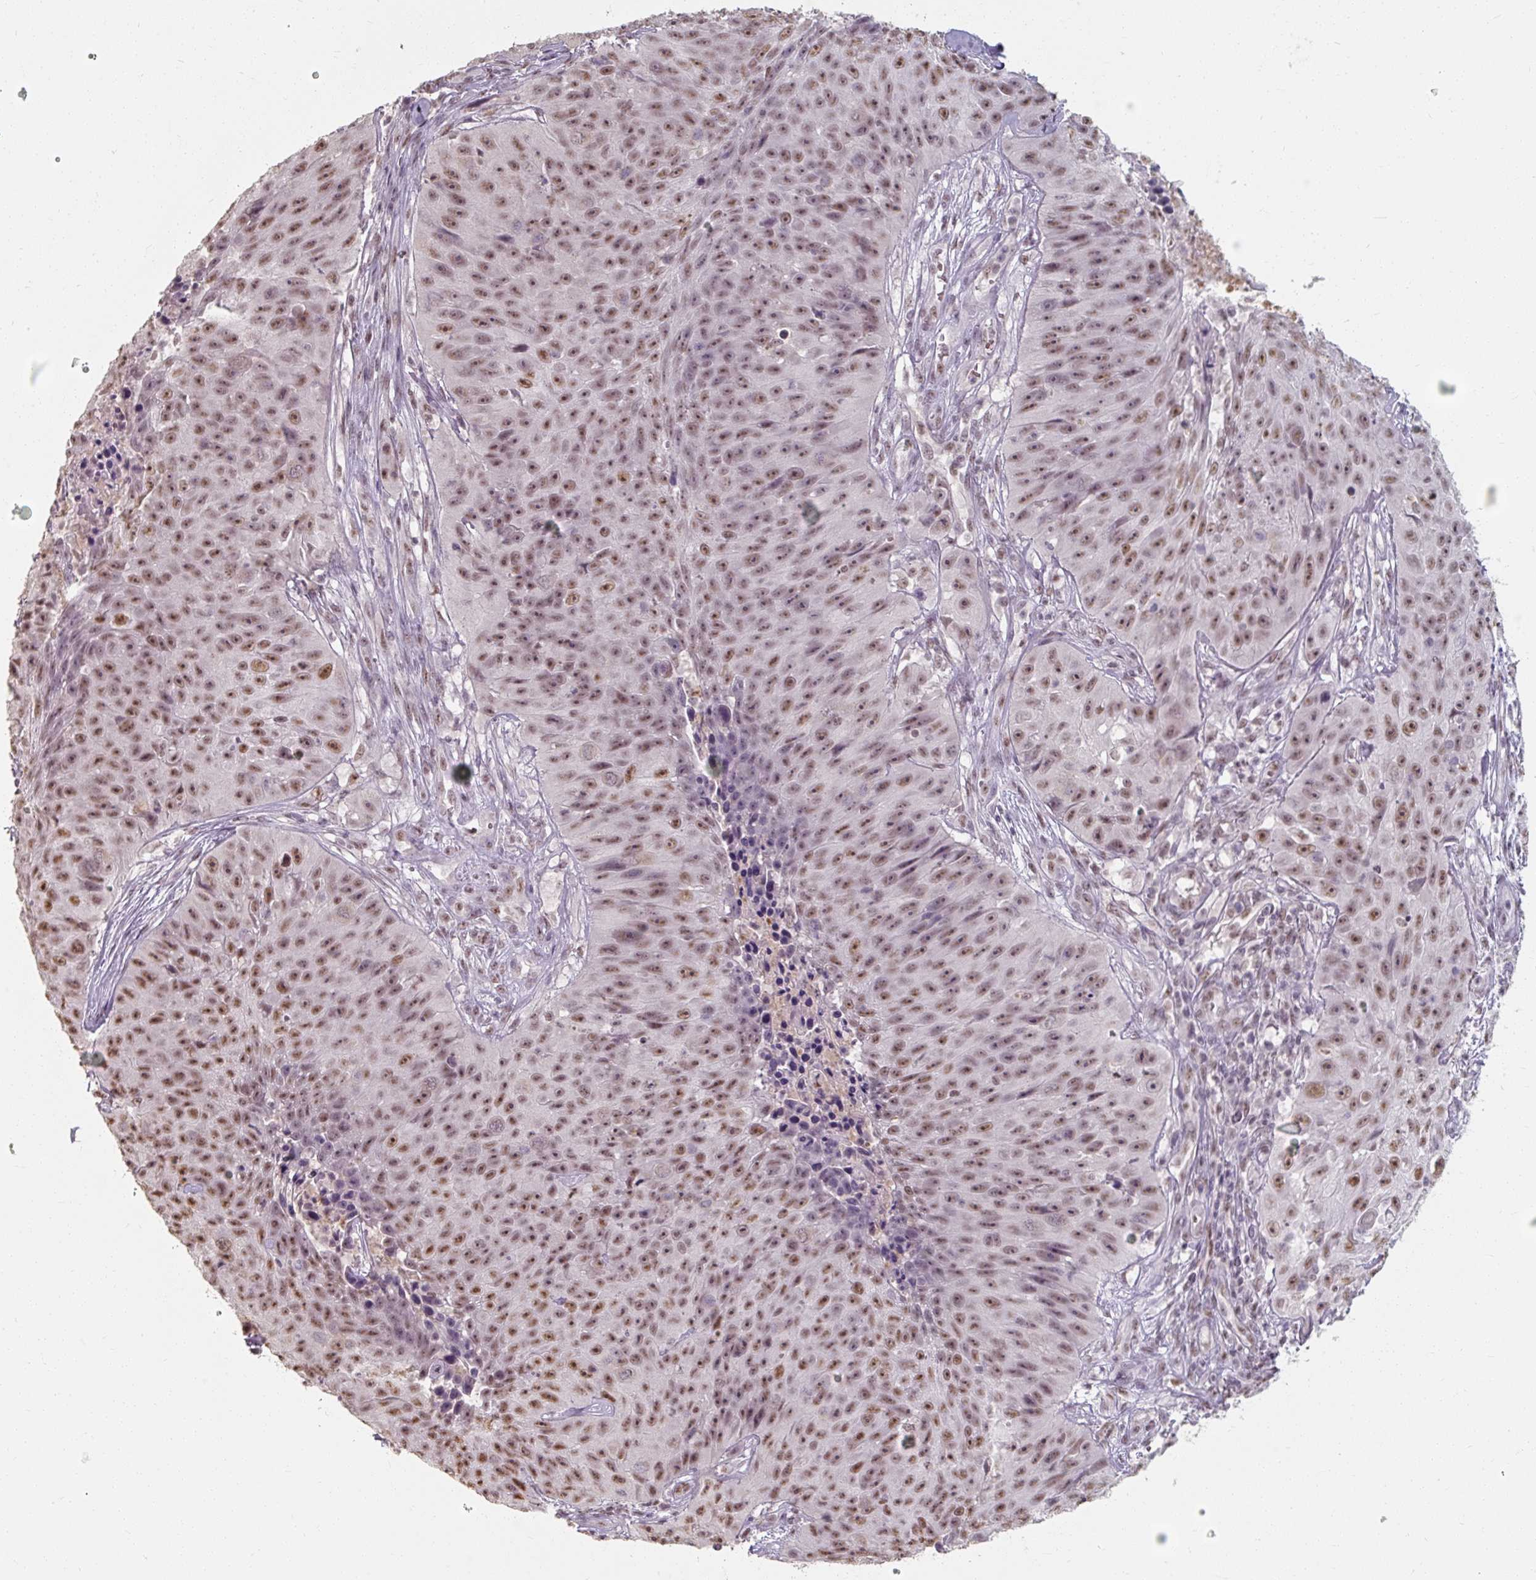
{"staining": {"intensity": "moderate", "quantity": ">75%", "location": "nuclear"}, "tissue": "skin cancer", "cell_type": "Tumor cells", "image_type": "cancer", "snomed": [{"axis": "morphology", "description": "Squamous cell carcinoma, NOS"}, {"axis": "topography", "description": "Skin"}], "caption": "An immunohistochemistry micrograph of tumor tissue is shown. Protein staining in brown labels moderate nuclear positivity in skin cancer (squamous cell carcinoma) within tumor cells. Nuclei are stained in blue.", "gene": "ZFTRAF1", "patient": {"sex": "female", "age": 87}}